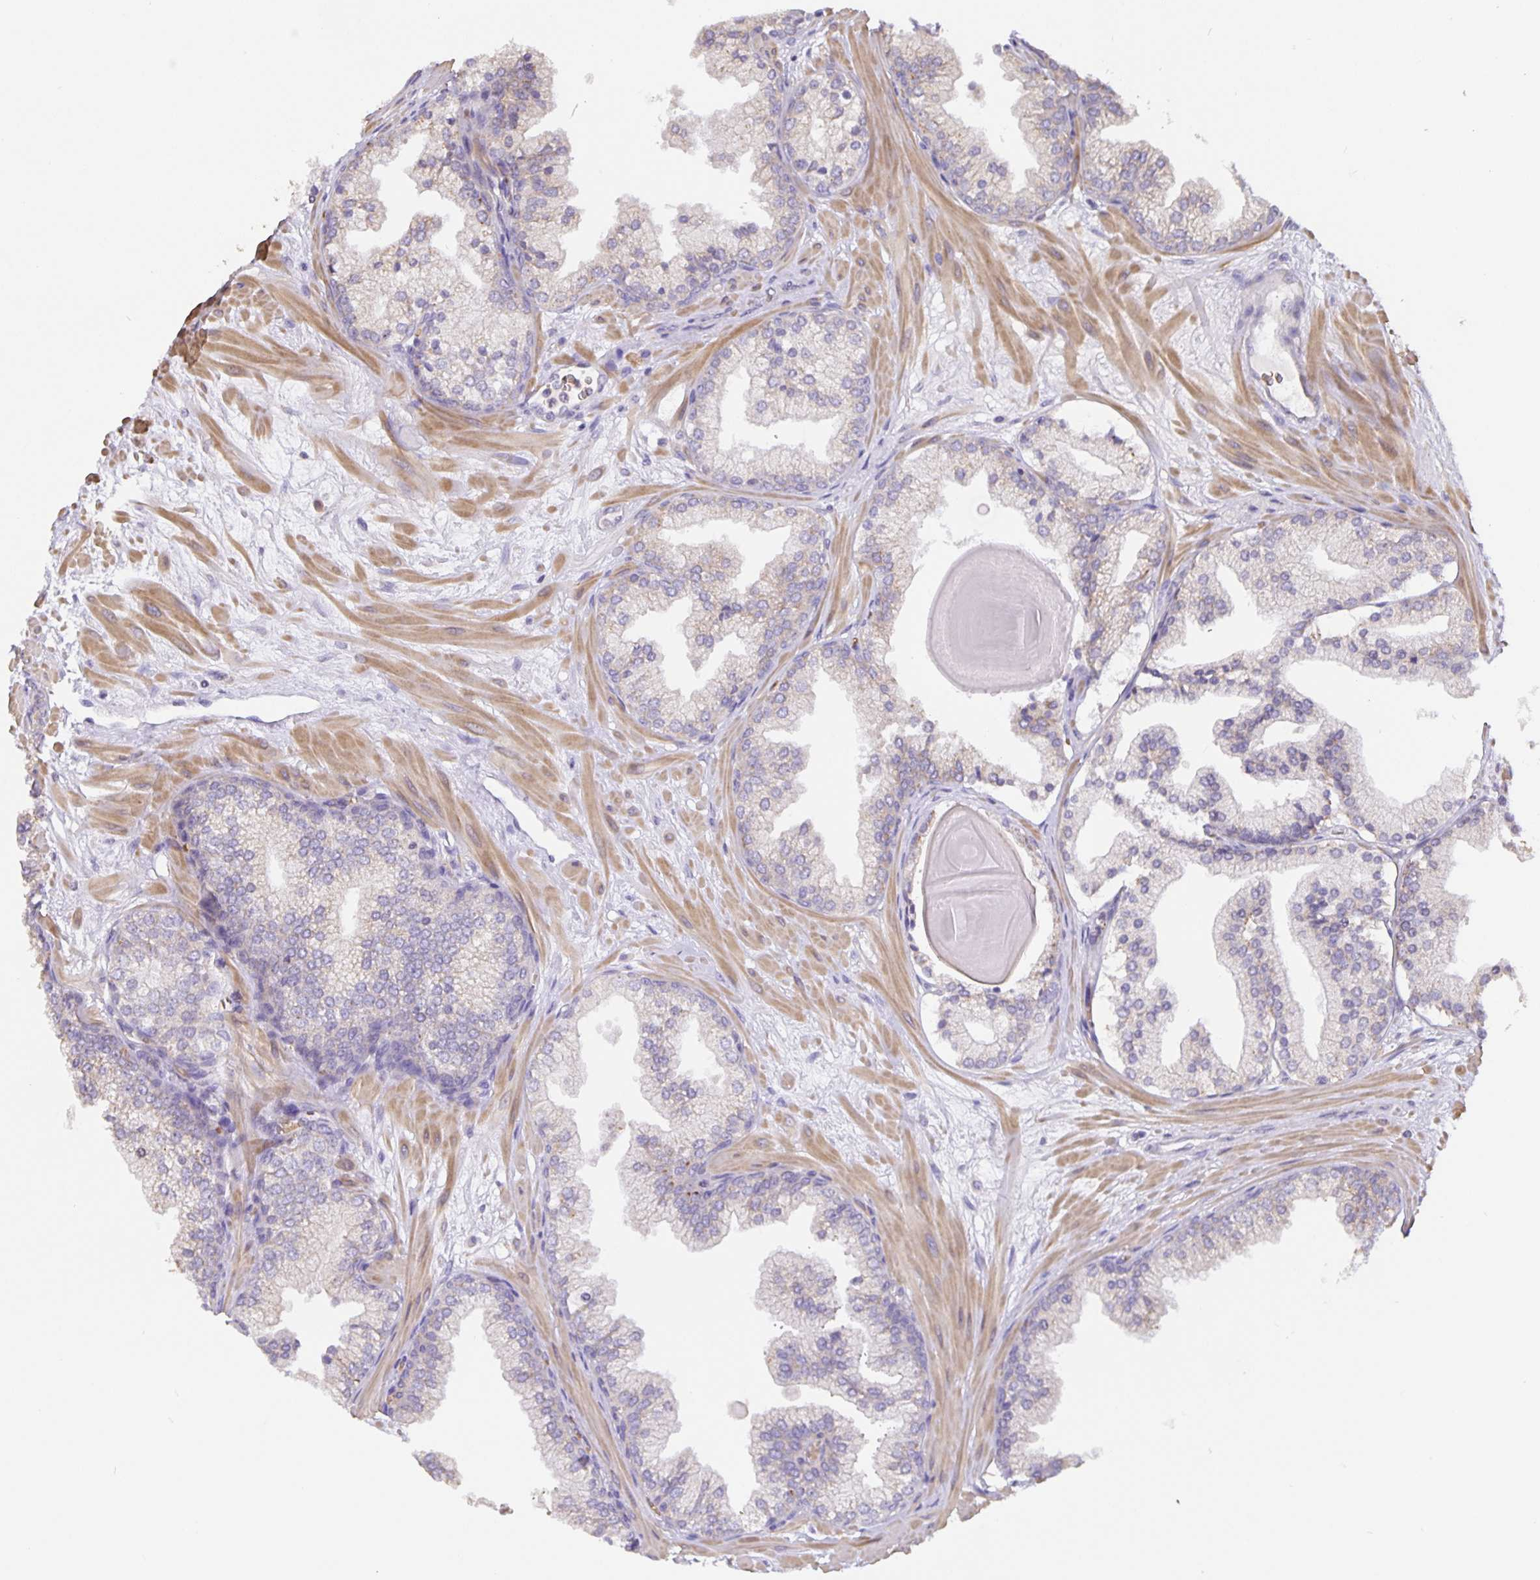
{"staining": {"intensity": "negative", "quantity": "none", "location": "none"}, "tissue": "prostate", "cell_type": "Glandular cells", "image_type": "normal", "snomed": [{"axis": "morphology", "description": "Normal tissue, NOS"}, {"axis": "topography", "description": "Prostate"}, {"axis": "topography", "description": "Peripheral nerve tissue"}], "caption": "Glandular cells are negative for protein expression in normal human prostate. (DAB (3,3'-diaminobenzidine) immunohistochemistry, high magnification).", "gene": "TMEM71", "patient": {"sex": "male", "age": 61}}